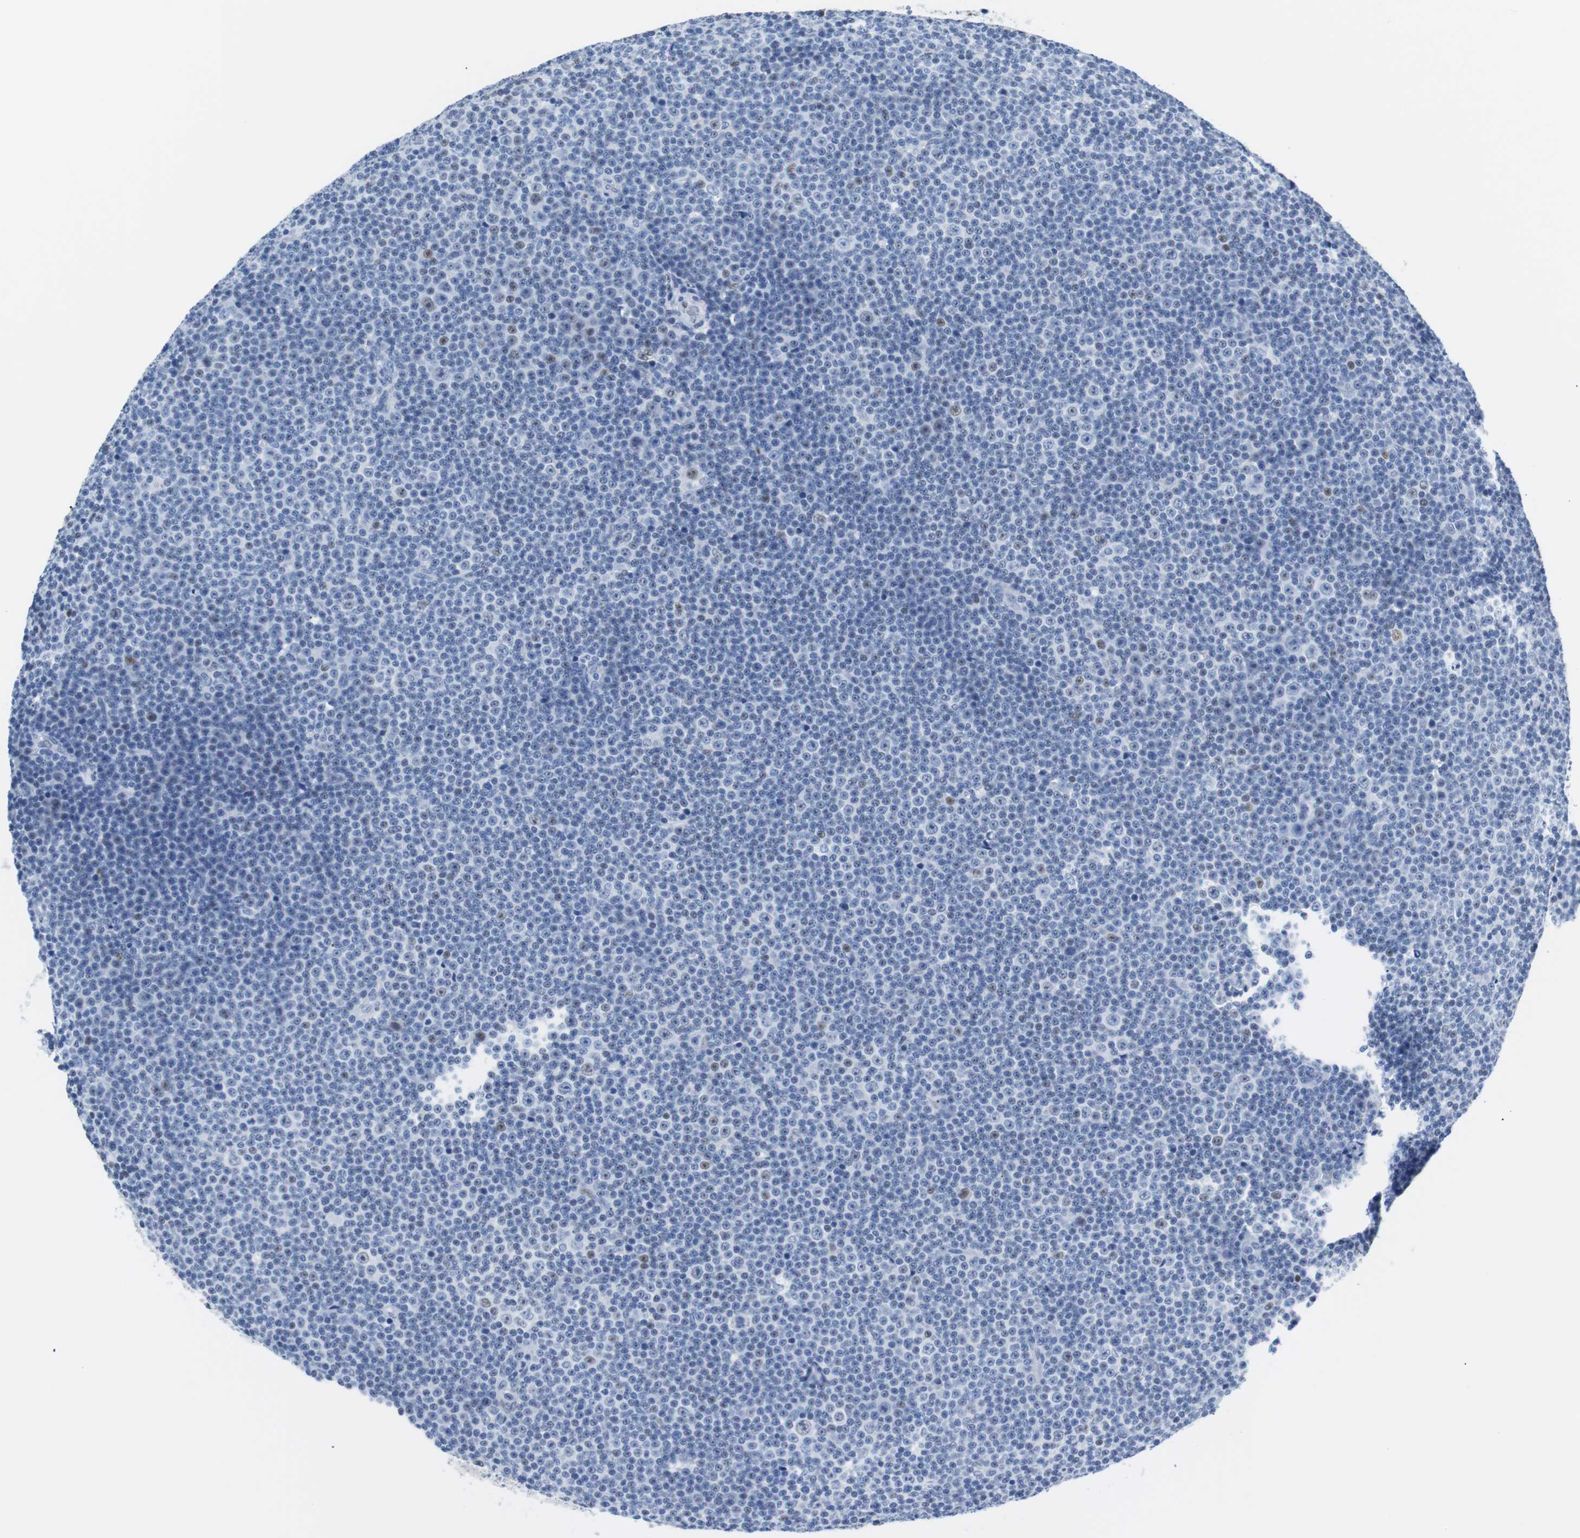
{"staining": {"intensity": "negative", "quantity": "none", "location": "none"}, "tissue": "lymphoma", "cell_type": "Tumor cells", "image_type": "cancer", "snomed": [{"axis": "morphology", "description": "Malignant lymphoma, non-Hodgkin's type, Low grade"}, {"axis": "topography", "description": "Lymph node"}], "caption": "Immunohistochemical staining of human low-grade malignant lymphoma, non-Hodgkin's type exhibits no significant staining in tumor cells.", "gene": "JUN", "patient": {"sex": "female", "age": 67}}